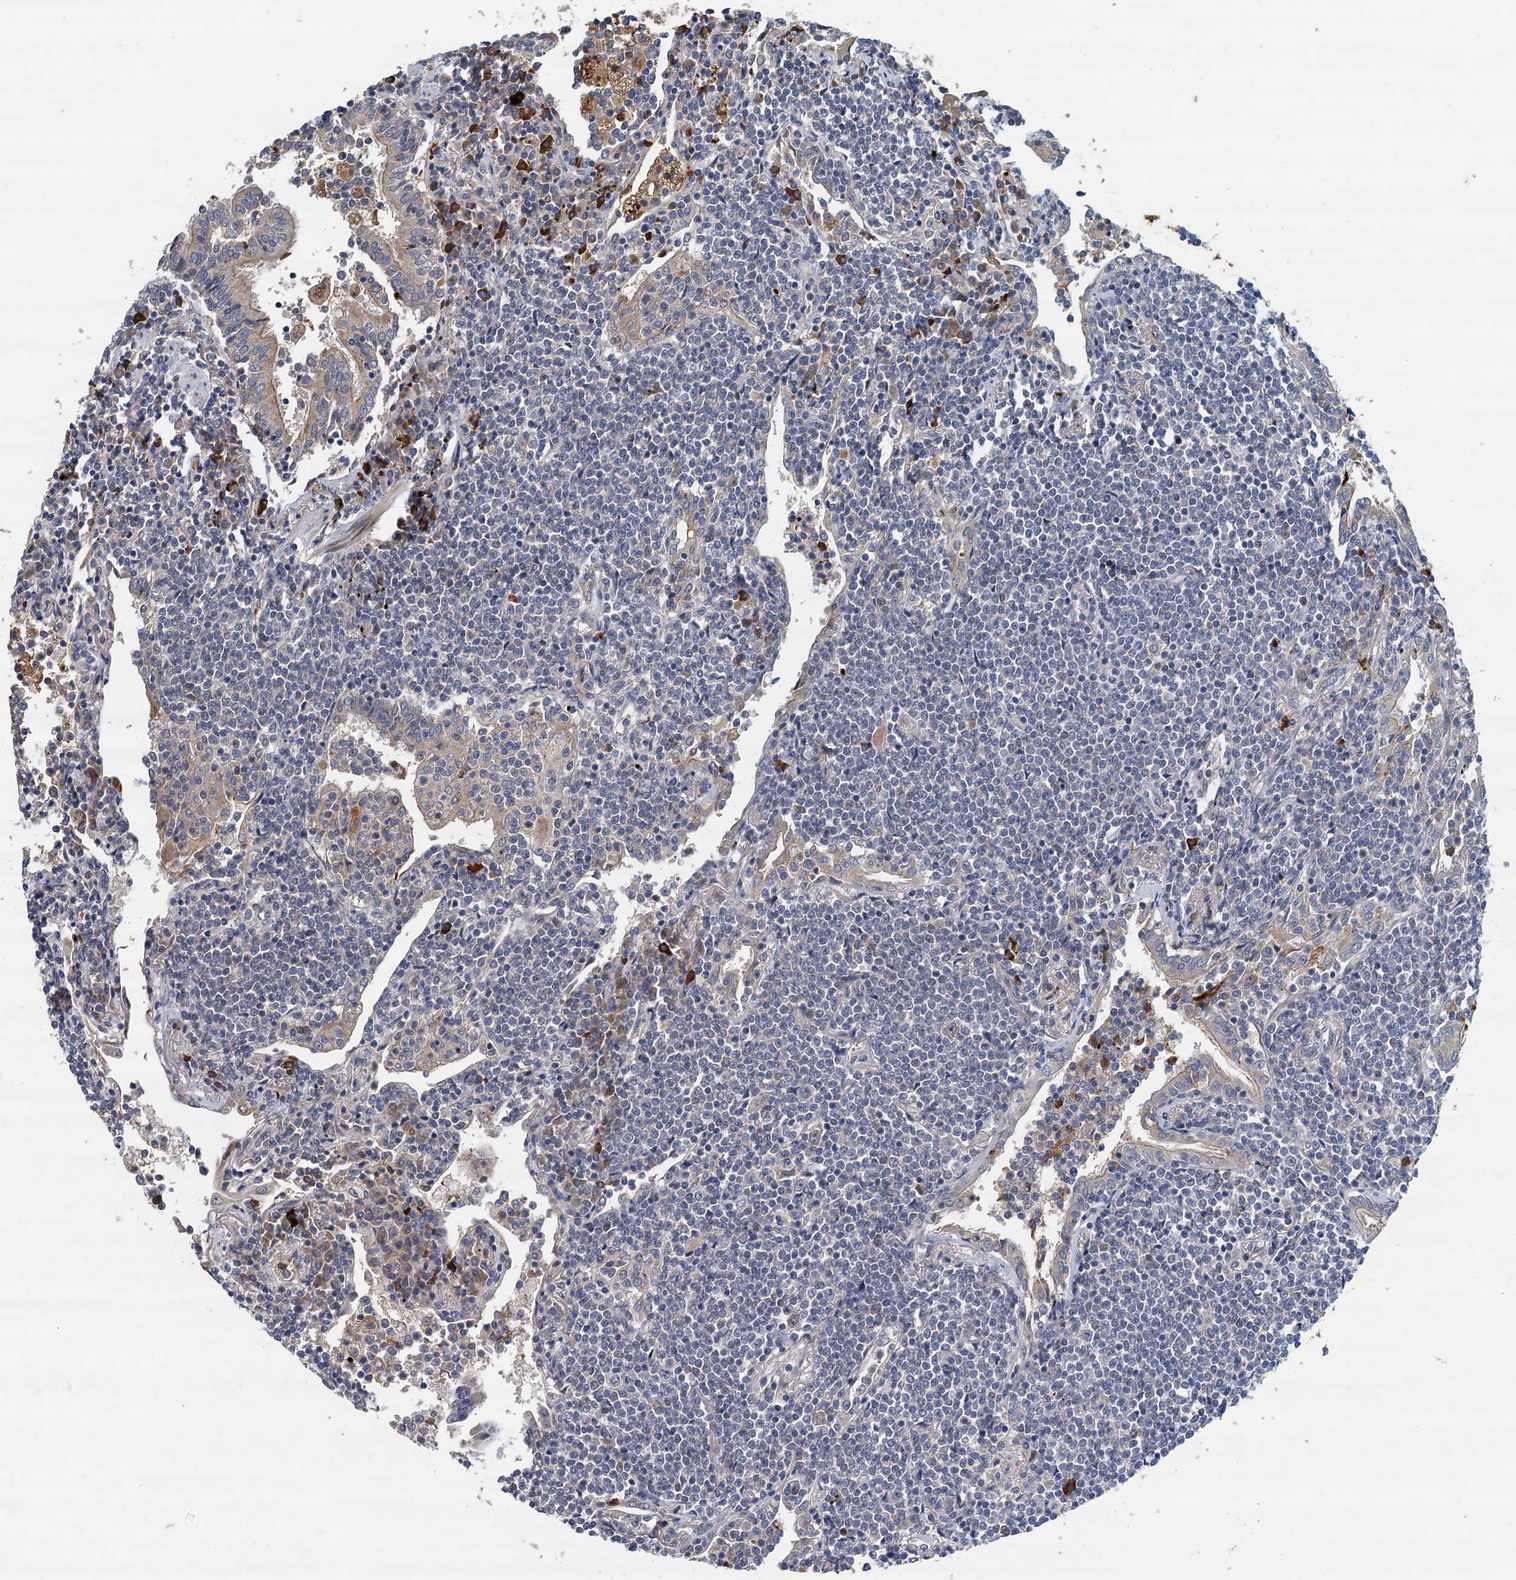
{"staining": {"intensity": "negative", "quantity": "none", "location": "none"}, "tissue": "lymphoma", "cell_type": "Tumor cells", "image_type": "cancer", "snomed": [{"axis": "morphology", "description": "Malignant lymphoma, non-Hodgkin's type, Low grade"}, {"axis": "topography", "description": "Lung"}], "caption": "IHC image of low-grade malignant lymphoma, non-Hodgkin's type stained for a protein (brown), which exhibits no staining in tumor cells. Brightfield microscopy of immunohistochemistry stained with DAB (brown) and hematoxylin (blue), captured at high magnification.", "gene": "TPCN1", "patient": {"sex": "female", "age": 71}}